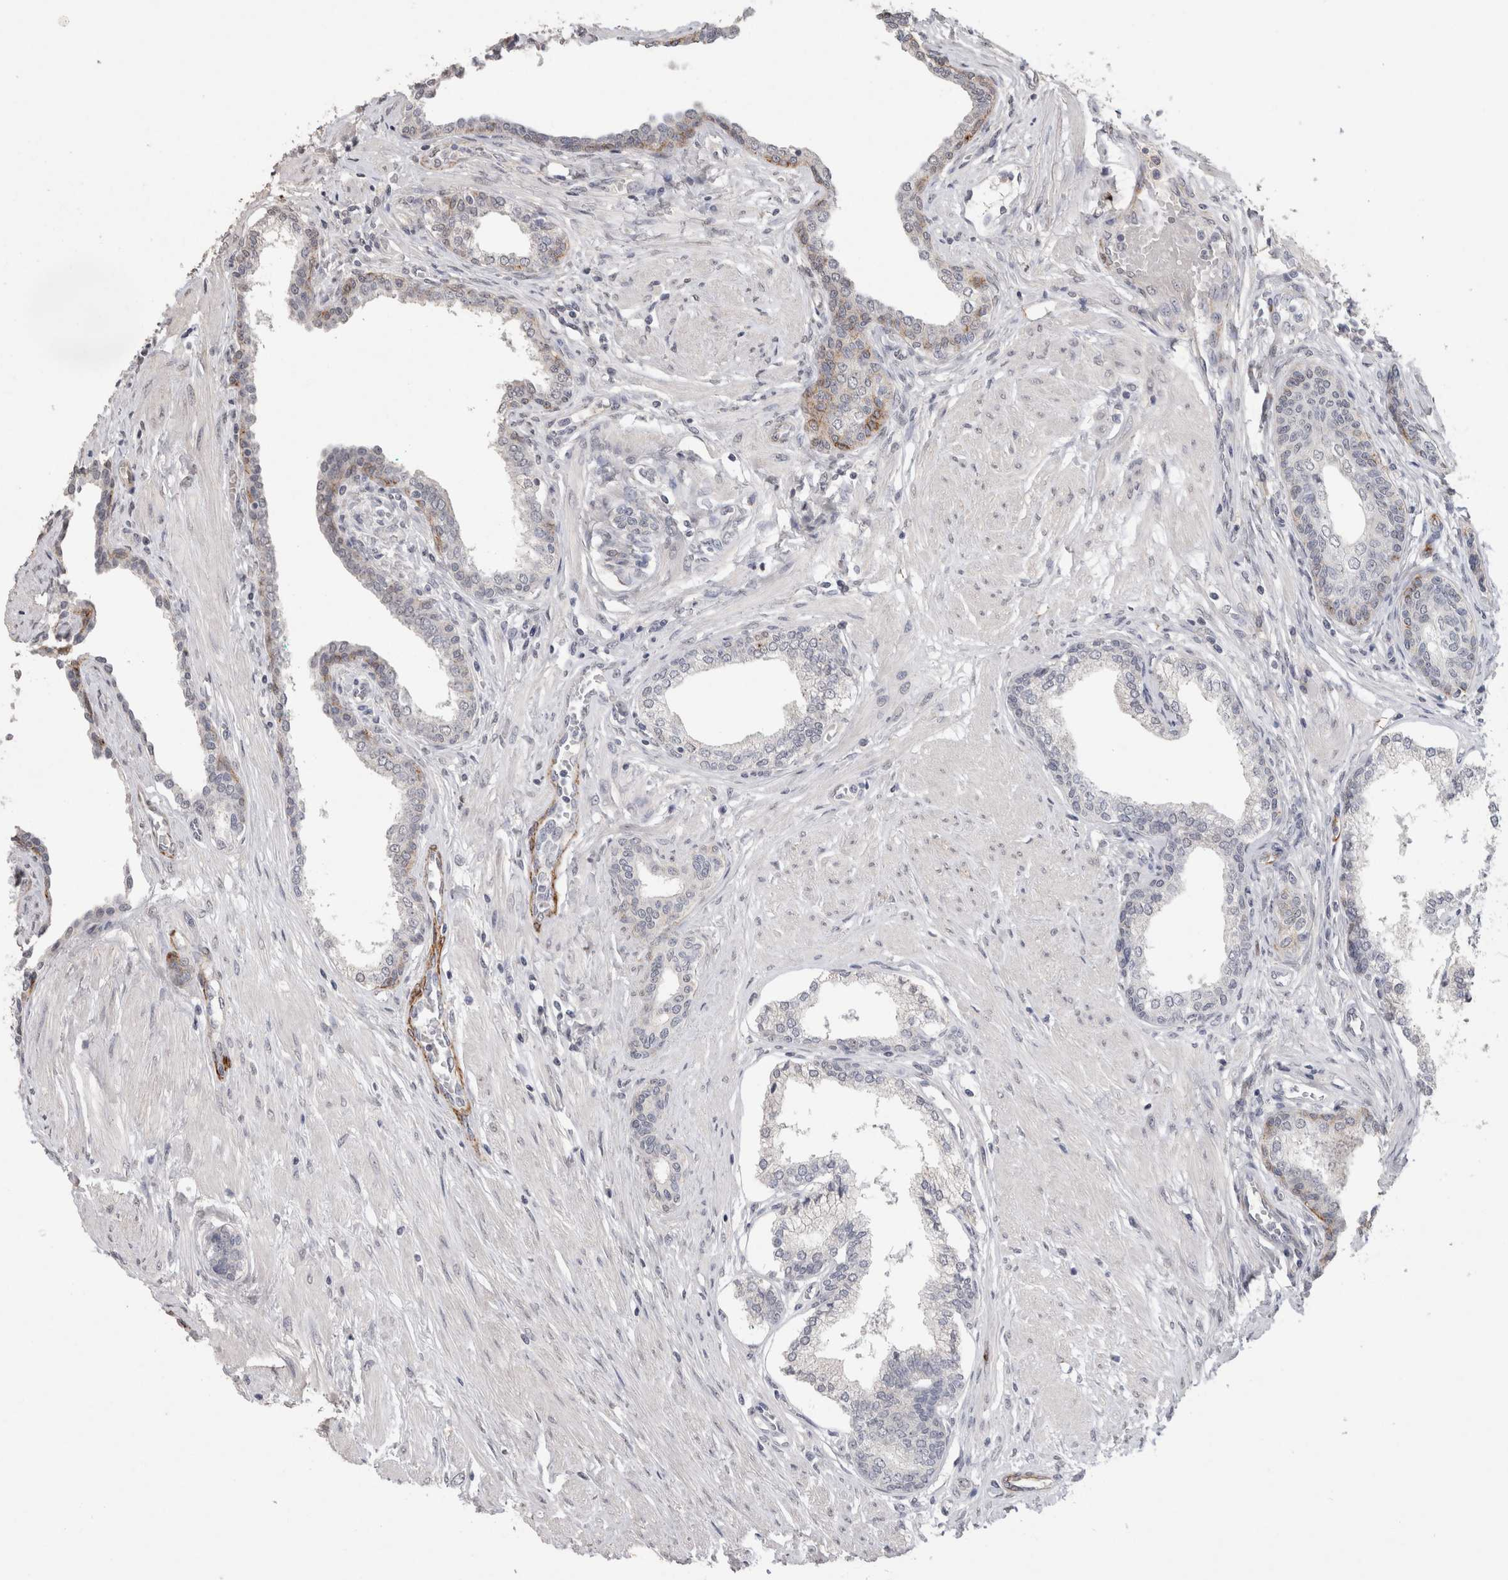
{"staining": {"intensity": "negative", "quantity": "none", "location": "none"}, "tissue": "prostate cancer", "cell_type": "Tumor cells", "image_type": "cancer", "snomed": [{"axis": "morphology", "description": "Adenocarcinoma, High grade"}, {"axis": "topography", "description": "Prostate"}], "caption": "Immunohistochemical staining of prostate adenocarcinoma (high-grade) exhibits no significant staining in tumor cells. (DAB immunohistochemistry, high magnification).", "gene": "CDH13", "patient": {"sex": "male", "age": 52}}